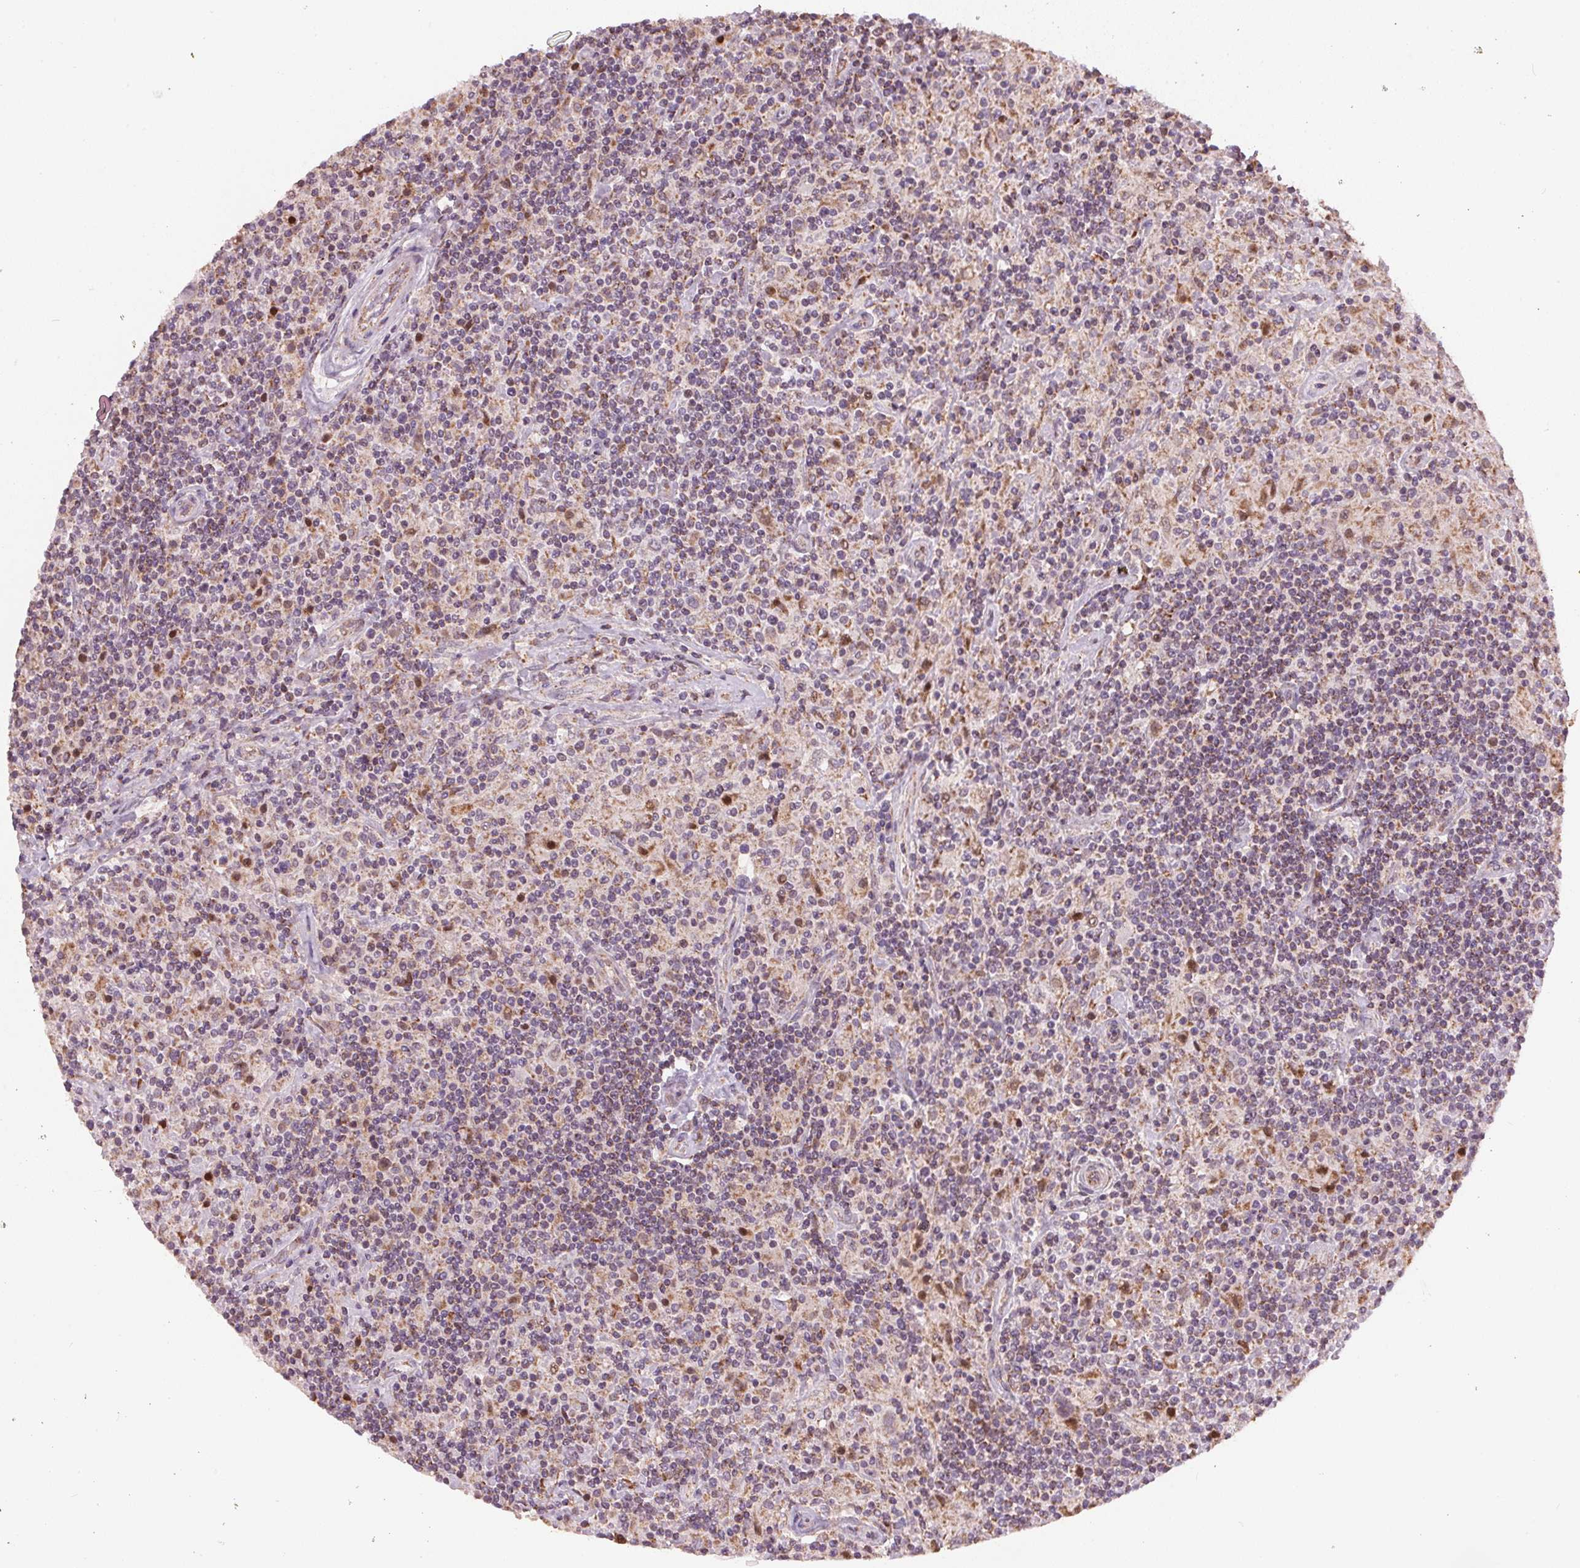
{"staining": {"intensity": "weak", "quantity": "<25%", "location": "cytoplasmic/membranous"}, "tissue": "lymphoma", "cell_type": "Tumor cells", "image_type": "cancer", "snomed": [{"axis": "morphology", "description": "Hodgkin's disease, NOS"}, {"axis": "topography", "description": "Lymph node"}], "caption": "Tumor cells are negative for protein expression in human lymphoma.", "gene": "COQ7", "patient": {"sex": "male", "age": 70}}